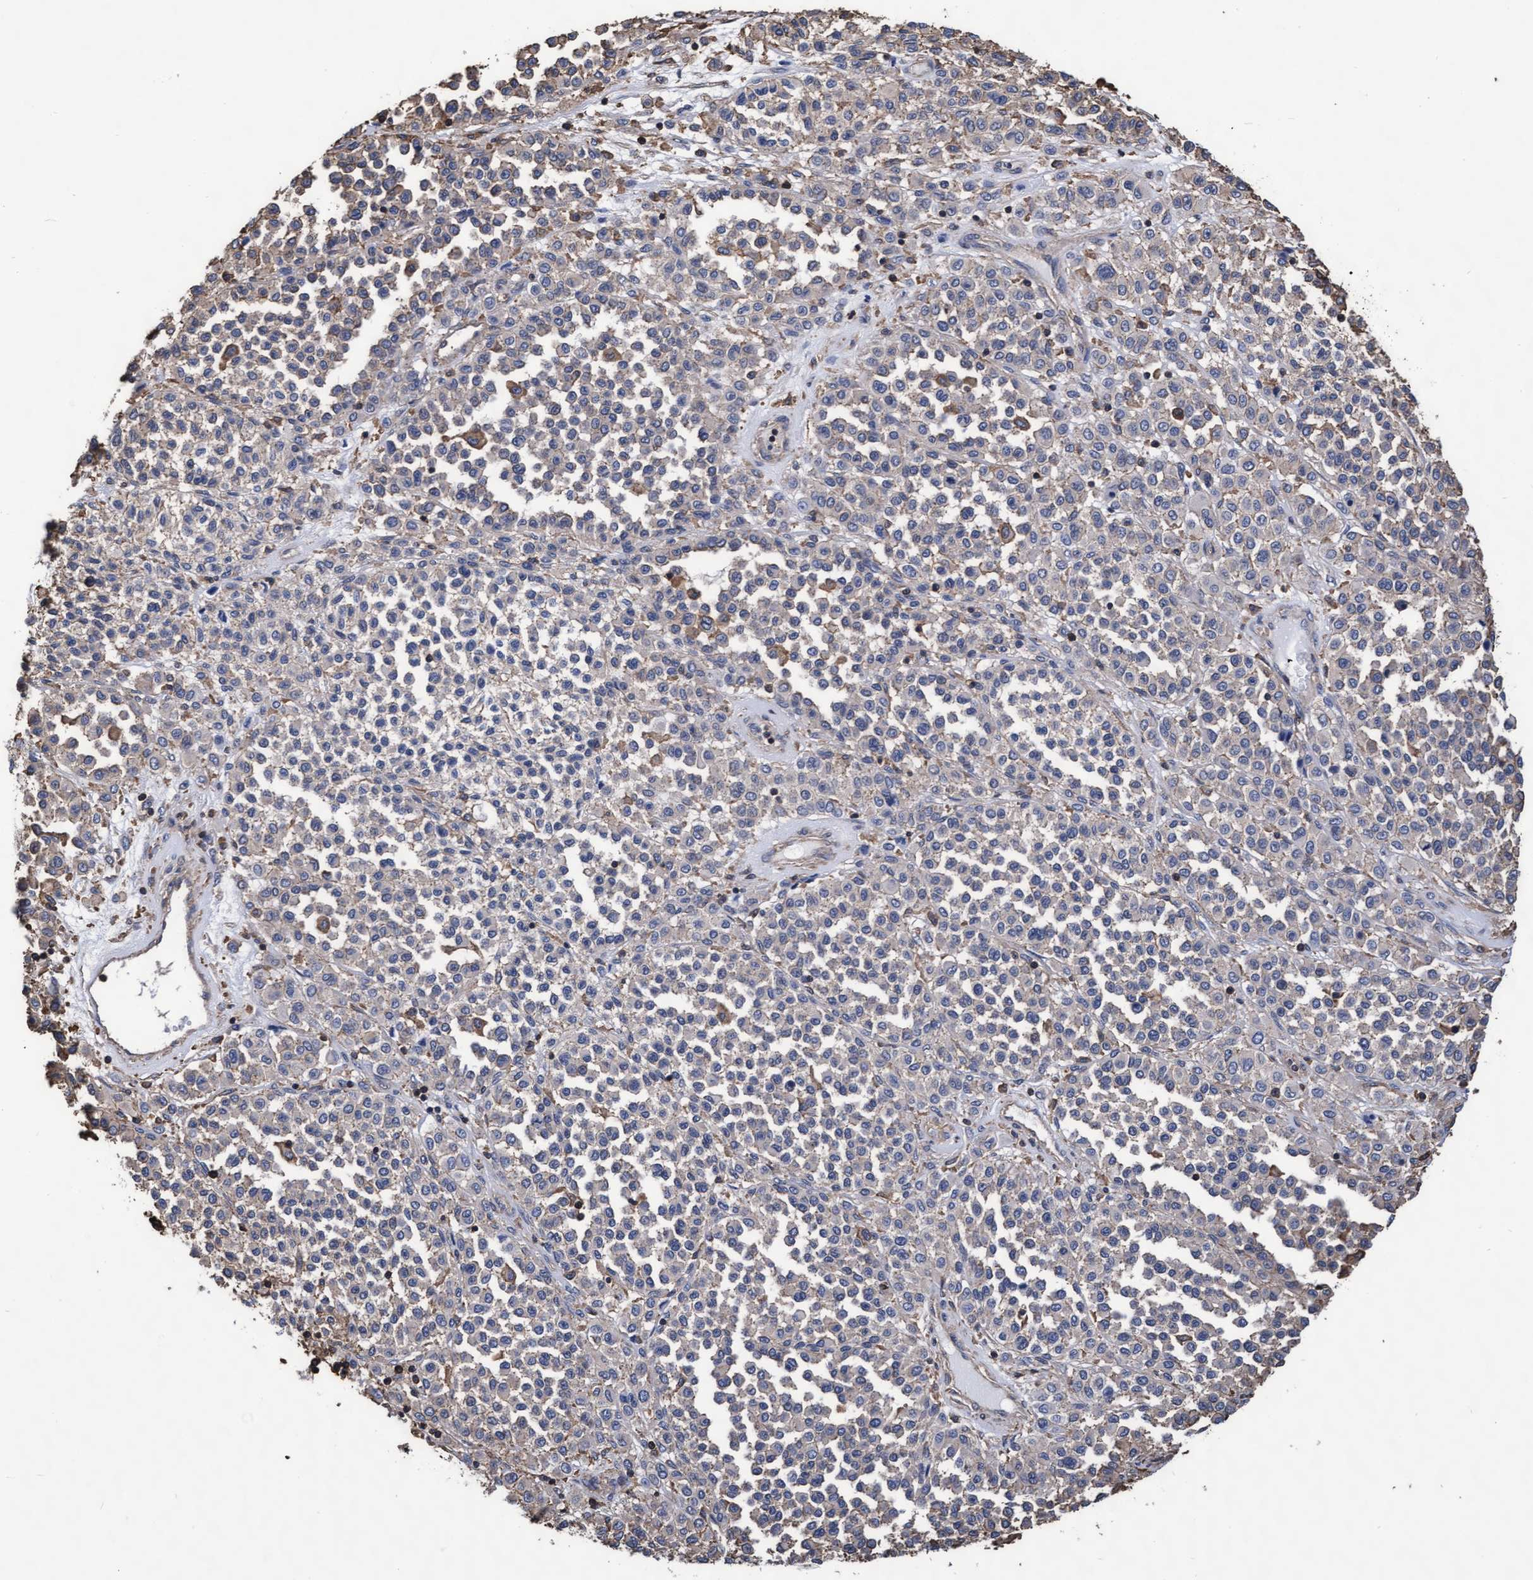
{"staining": {"intensity": "negative", "quantity": "none", "location": "none"}, "tissue": "melanoma", "cell_type": "Tumor cells", "image_type": "cancer", "snomed": [{"axis": "morphology", "description": "Malignant melanoma, Metastatic site"}, {"axis": "topography", "description": "Pancreas"}], "caption": "This is a image of immunohistochemistry (IHC) staining of melanoma, which shows no expression in tumor cells.", "gene": "GRHPR", "patient": {"sex": "female", "age": 30}}